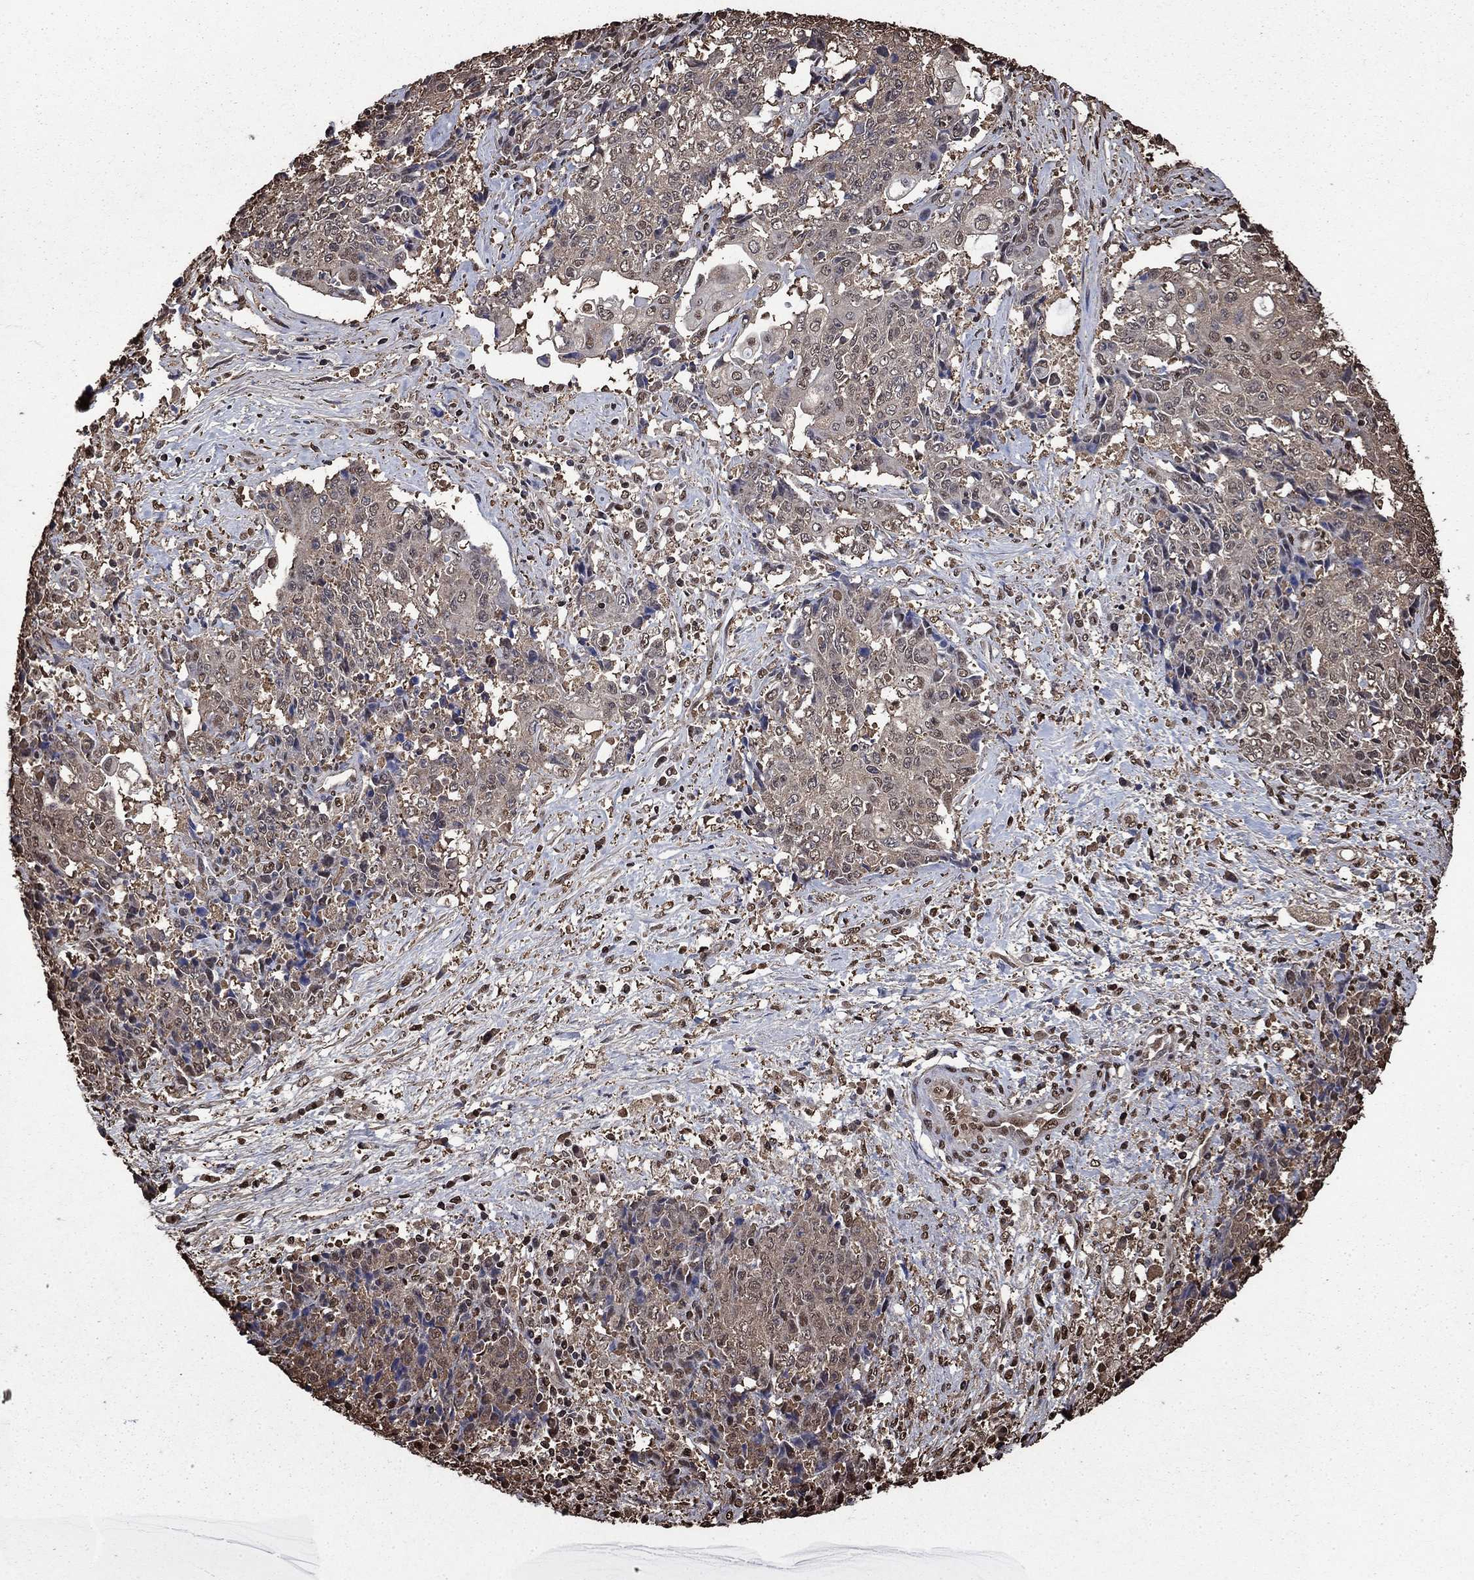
{"staining": {"intensity": "negative", "quantity": "none", "location": "none"}, "tissue": "ovarian cancer", "cell_type": "Tumor cells", "image_type": "cancer", "snomed": [{"axis": "morphology", "description": "Carcinoma, endometroid"}, {"axis": "topography", "description": "Ovary"}], "caption": "Immunohistochemistry (IHC) image of human endometroid carcinoma (ovarian) stained for a protein (brown), which reveals no staining in tumor cells. (IHC, brightfield microscopy, high magnification).", "gene": "GAPDH", "patient": {"sex": "female", "age": 42}}